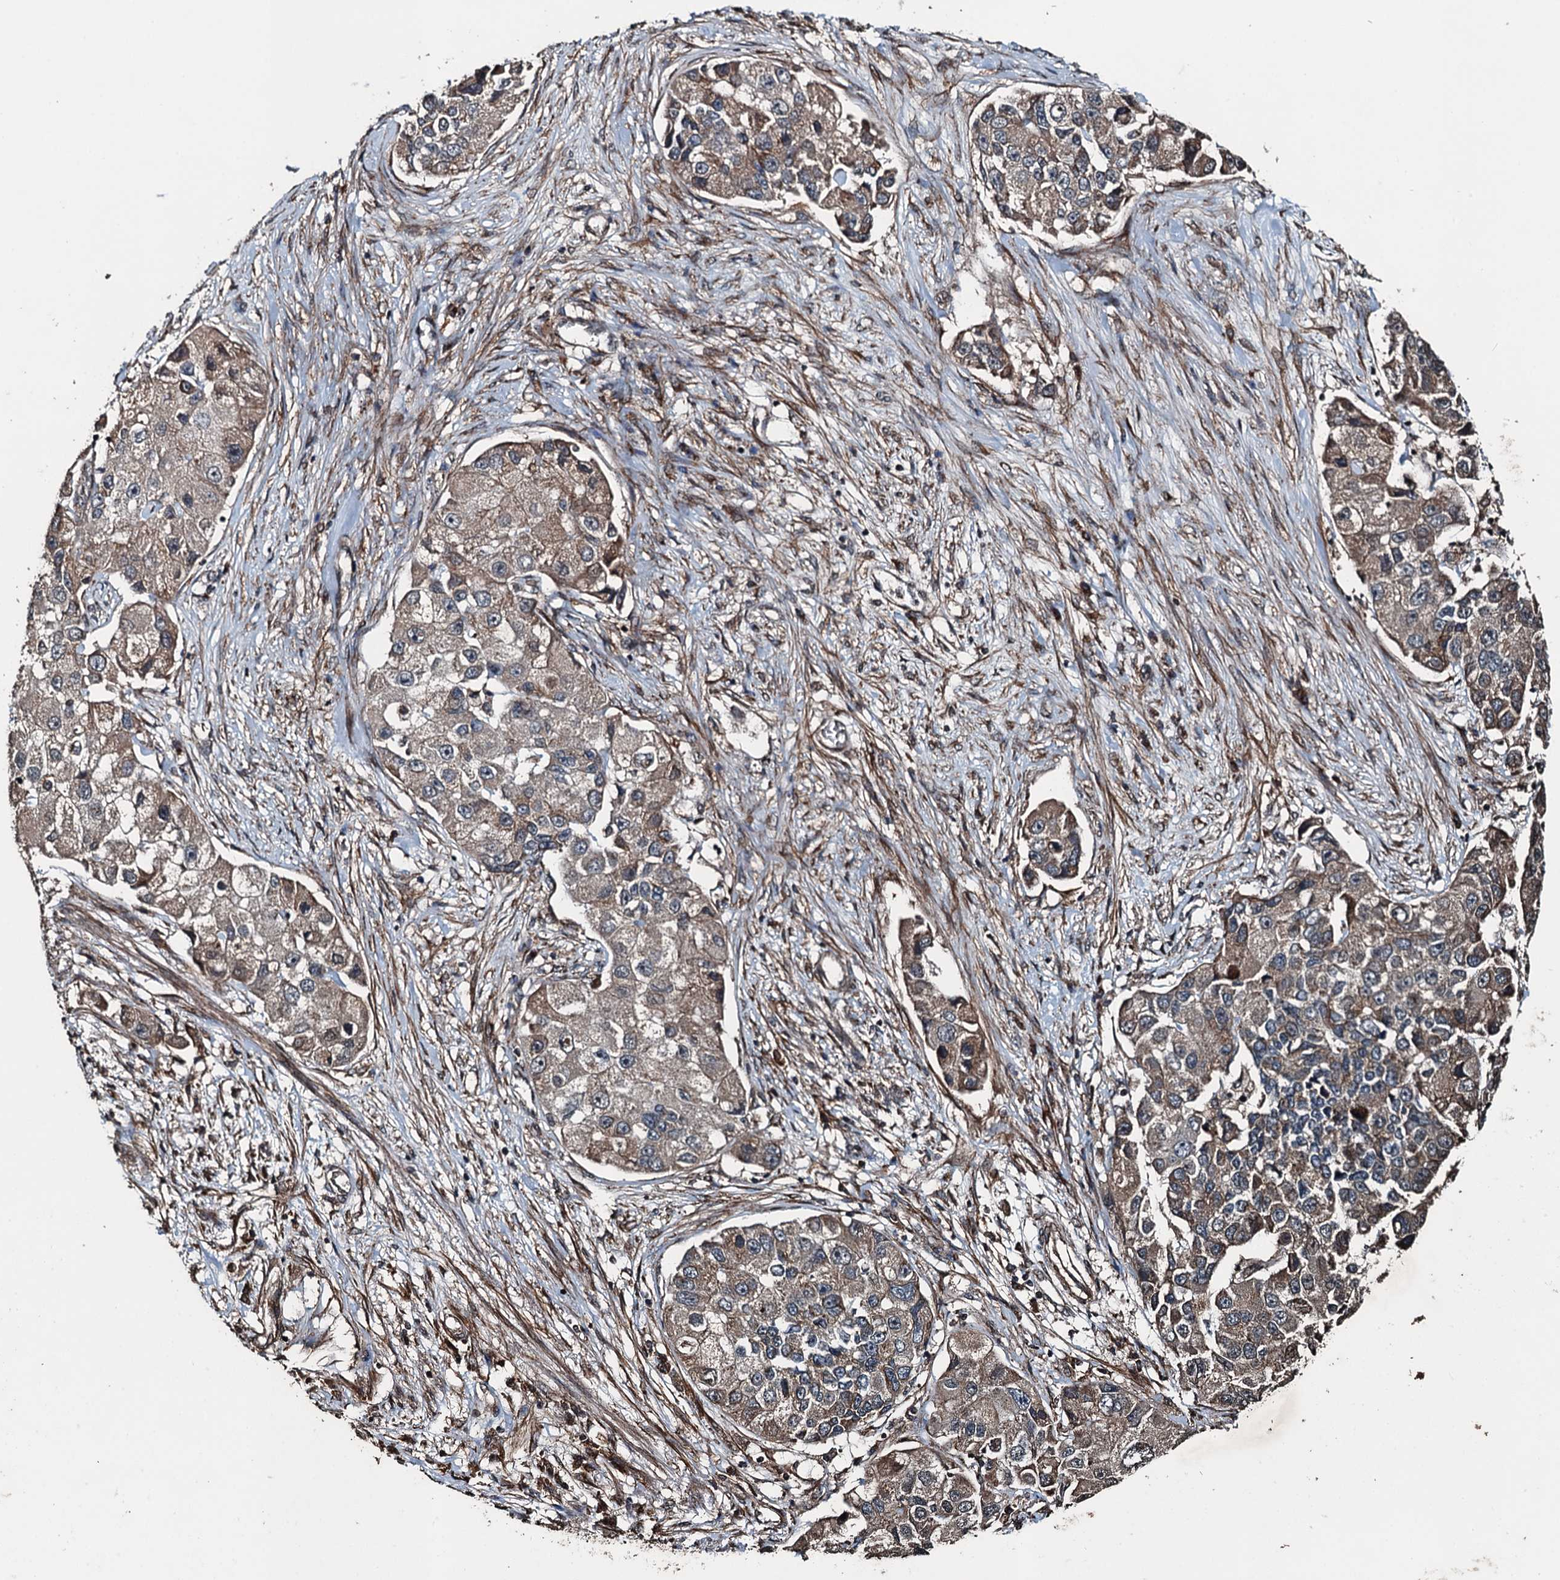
{"staining": {"intensity": "weak", "quantity": ">75%", "location": "cytoplasmic/membranous"}, "tissue": "lung cancer", "cell_type": "Tumor cells", "image_type": "cancer", "snomed": [{"axis": "morphology", "description": "Adenocarcinoma, NOS"}, {"axis": "topography", "description": "Lung"}], "caption": "Protein staining shows weak cytoplasmic/membranous positivity in about >75% of tumor cells in lung cancer. Nuclei are stained in blue.", "gene": "TCTN1", "patient": {"sex": "female", "age": 54}}